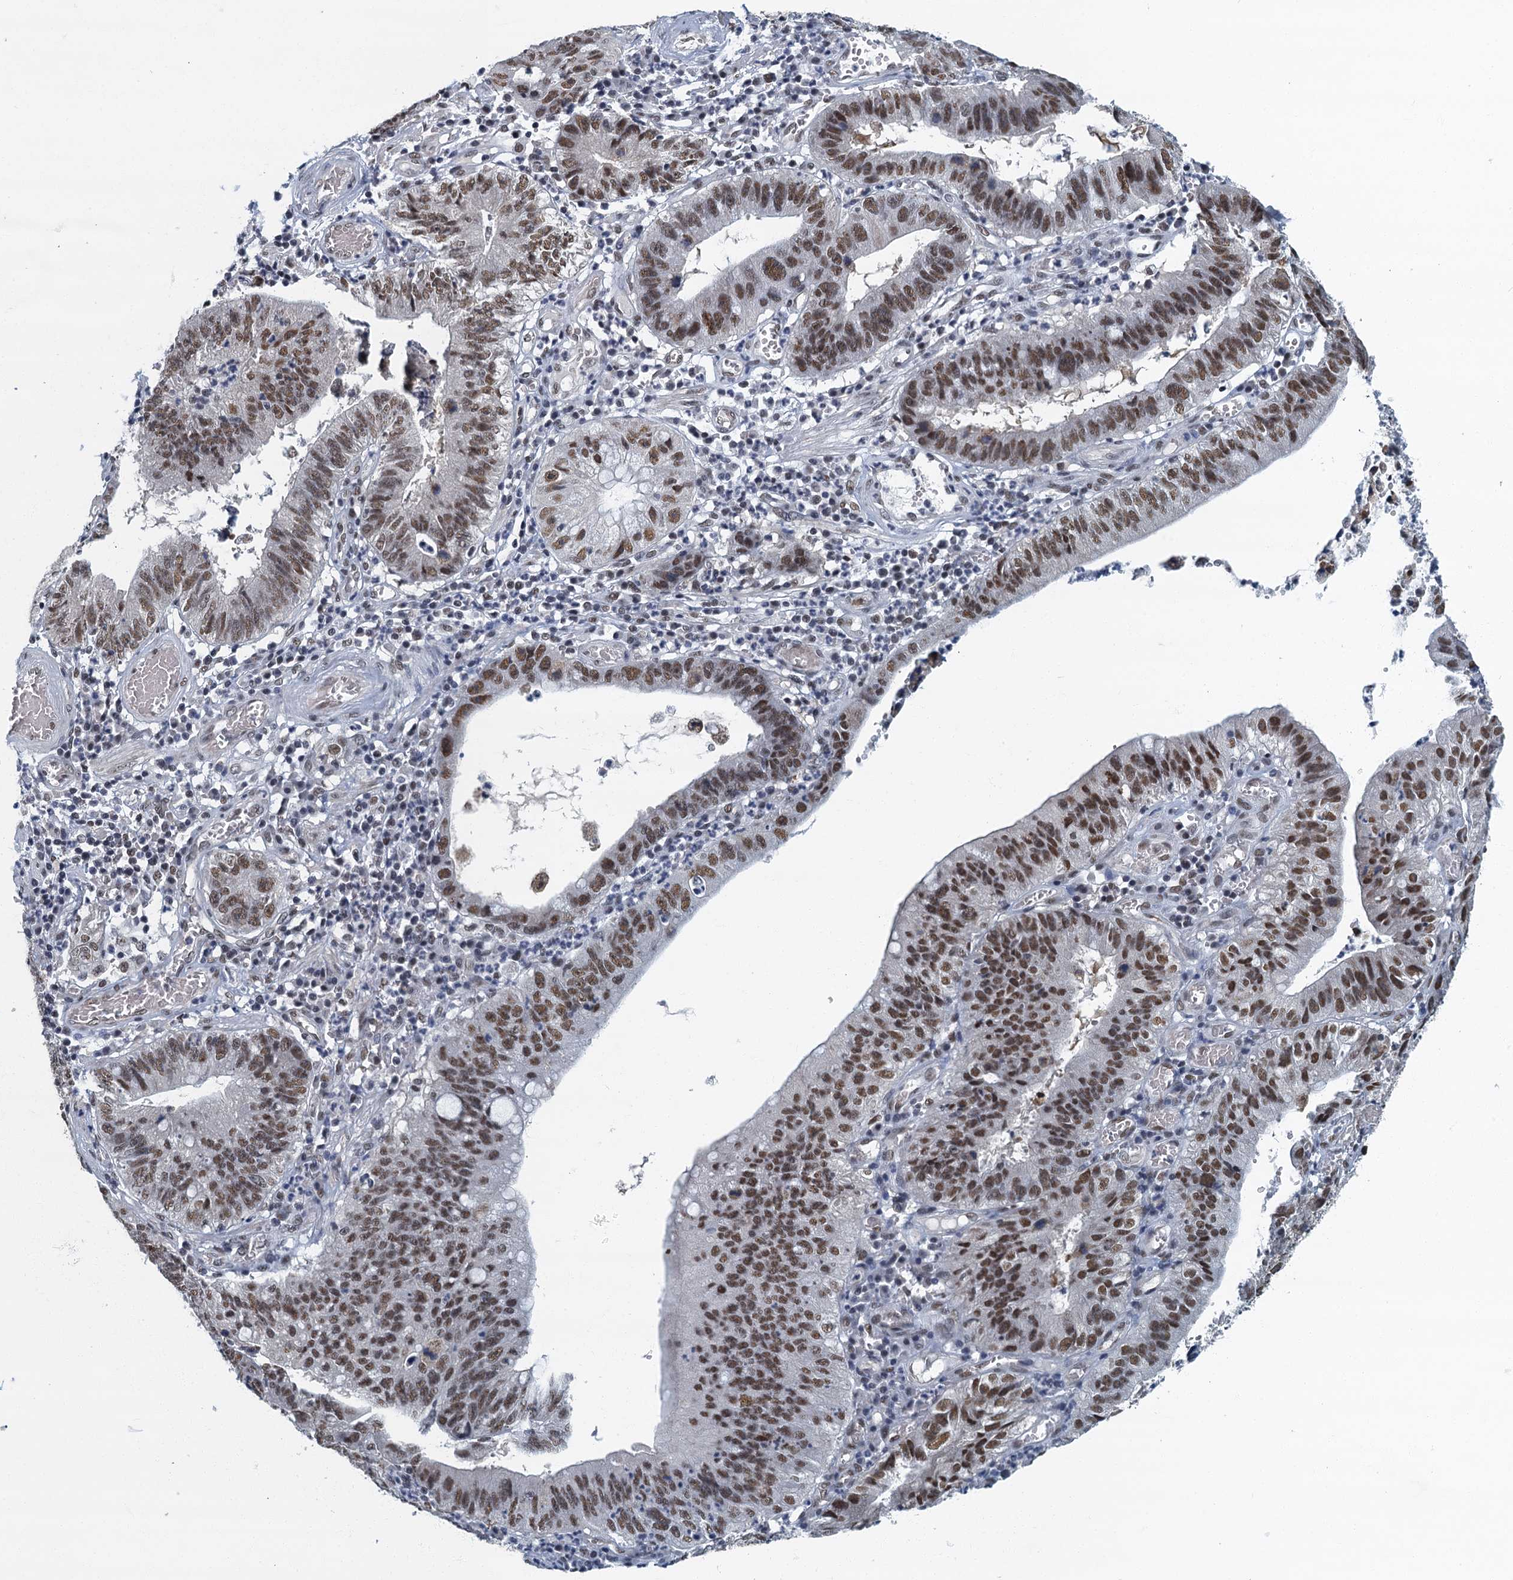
{"staining": {"intensity": "moderate", "quantity": ">75%", "location": "nuclear"}, "tissue": "stomach cancer", "cell_type": "Tumor cells", "image_type": "cancer", "snomed": [{"axis": "morphology", "description": "Adenocarcinoma, NOS"}, {"axis": "topography", "description": "Stomach"}], "caption": "Immunohistochemistry (IHC) image of neoplastic tissue: stomach adenocarcinoma stained using IHC reveals medium levels of moderate protein expression localized specifically in the nuclear of tumor cells, appearing as a nuclear brown color.", "gene": "GADL1", "patient": {"sex": "male", "age": 59}}